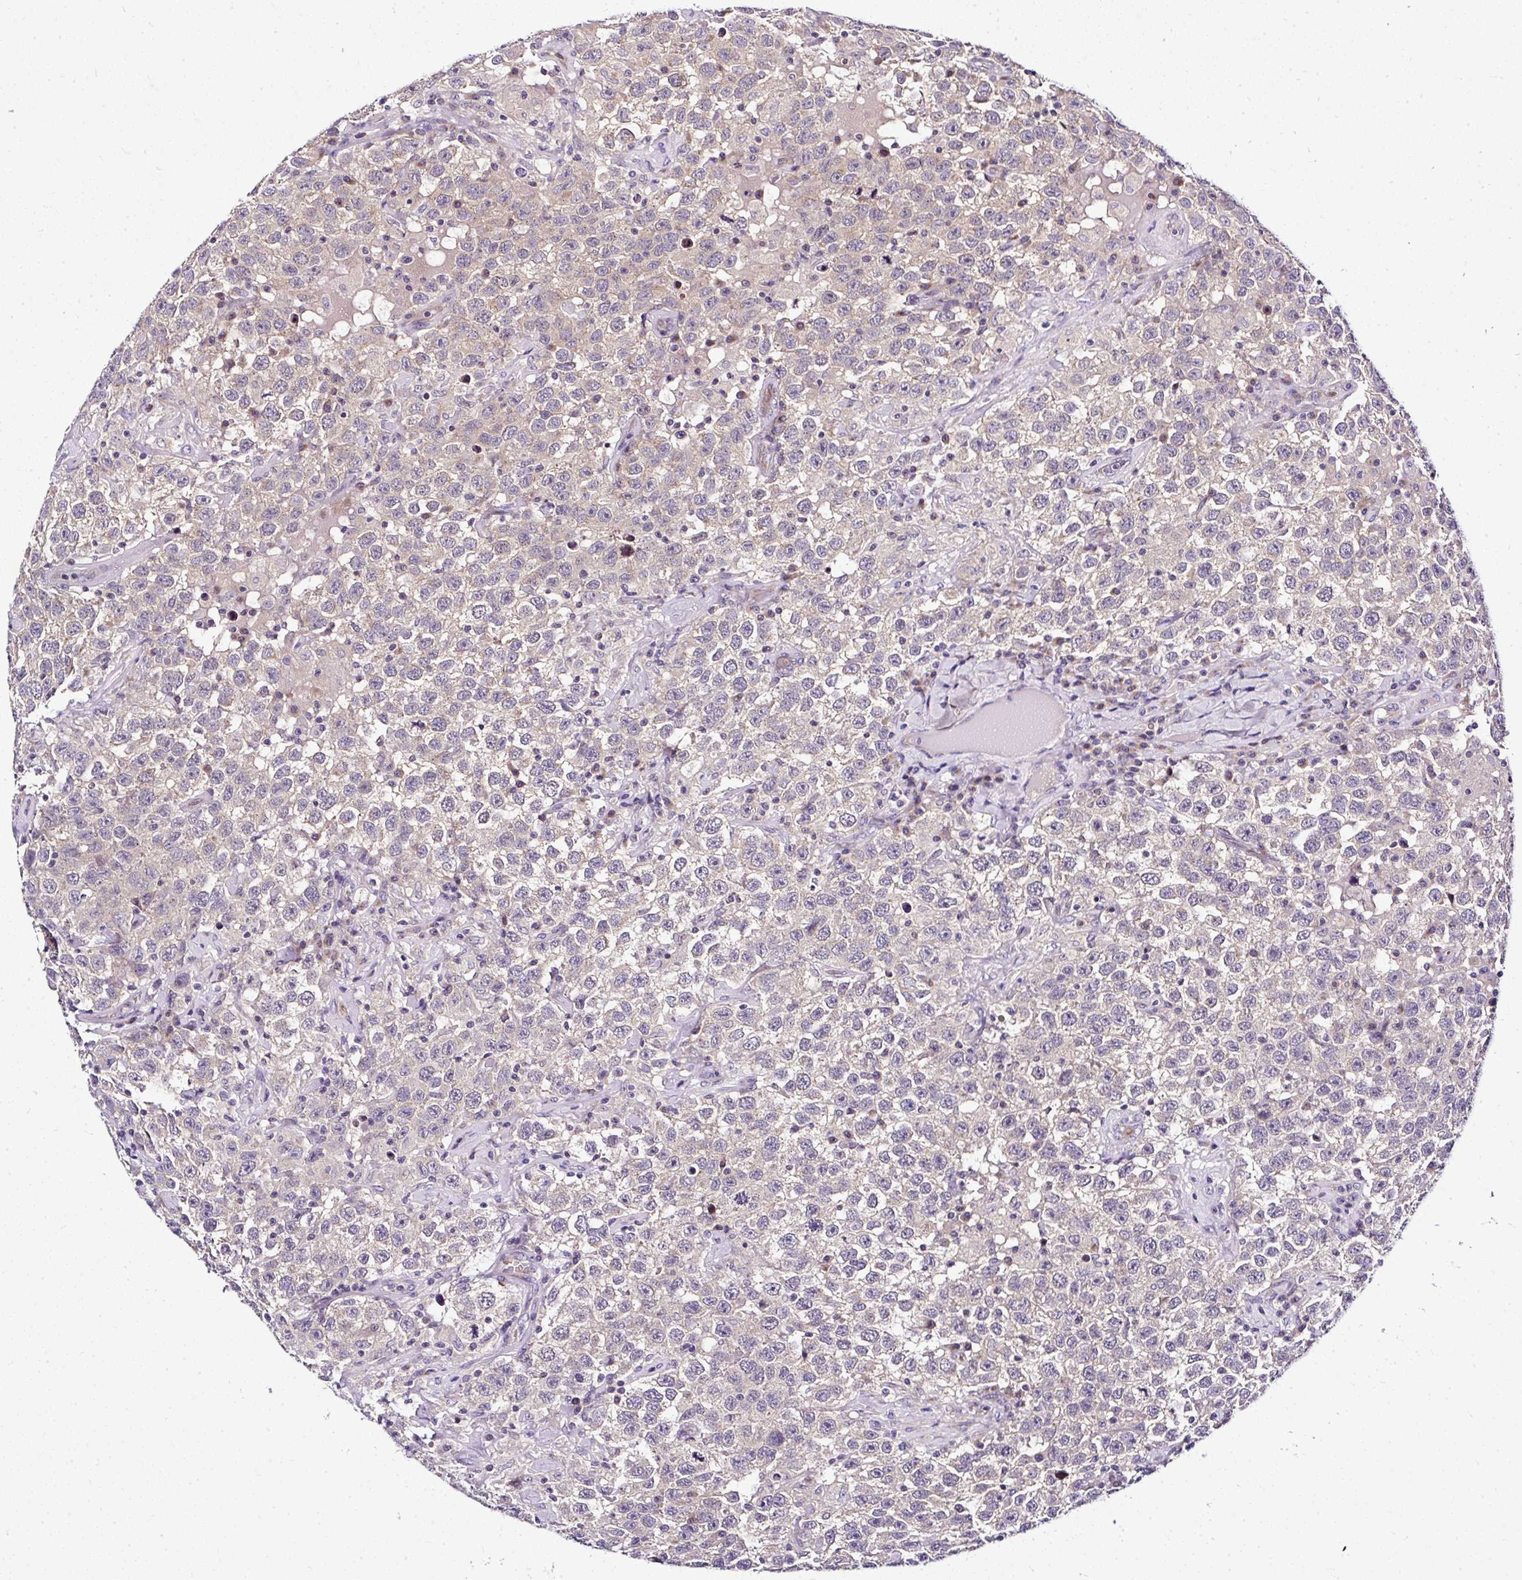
{"staining": {"intensity": "weak", "quantity": "<25%", "location": "cytoplasmic/membranous"}, "tissue": "testis cancer", "cell_type": "Tumor cells", "image_type": "cancer", "snomed": [{"axis": "morphology", "description": "Seminoma, NOS"}, {"axis": "topography", "description": "Testis"}], "caption": "A micrograph of human testis cancer is negative for staining in tumor cells. The staining was performed using DAB to visualize the protein expression in brown, while the nuclei were stained in blue with hematoxylin (Magnification: 20x).", "gene": "DEPDC5", "patient": {"sex": "male", "age": 41}}